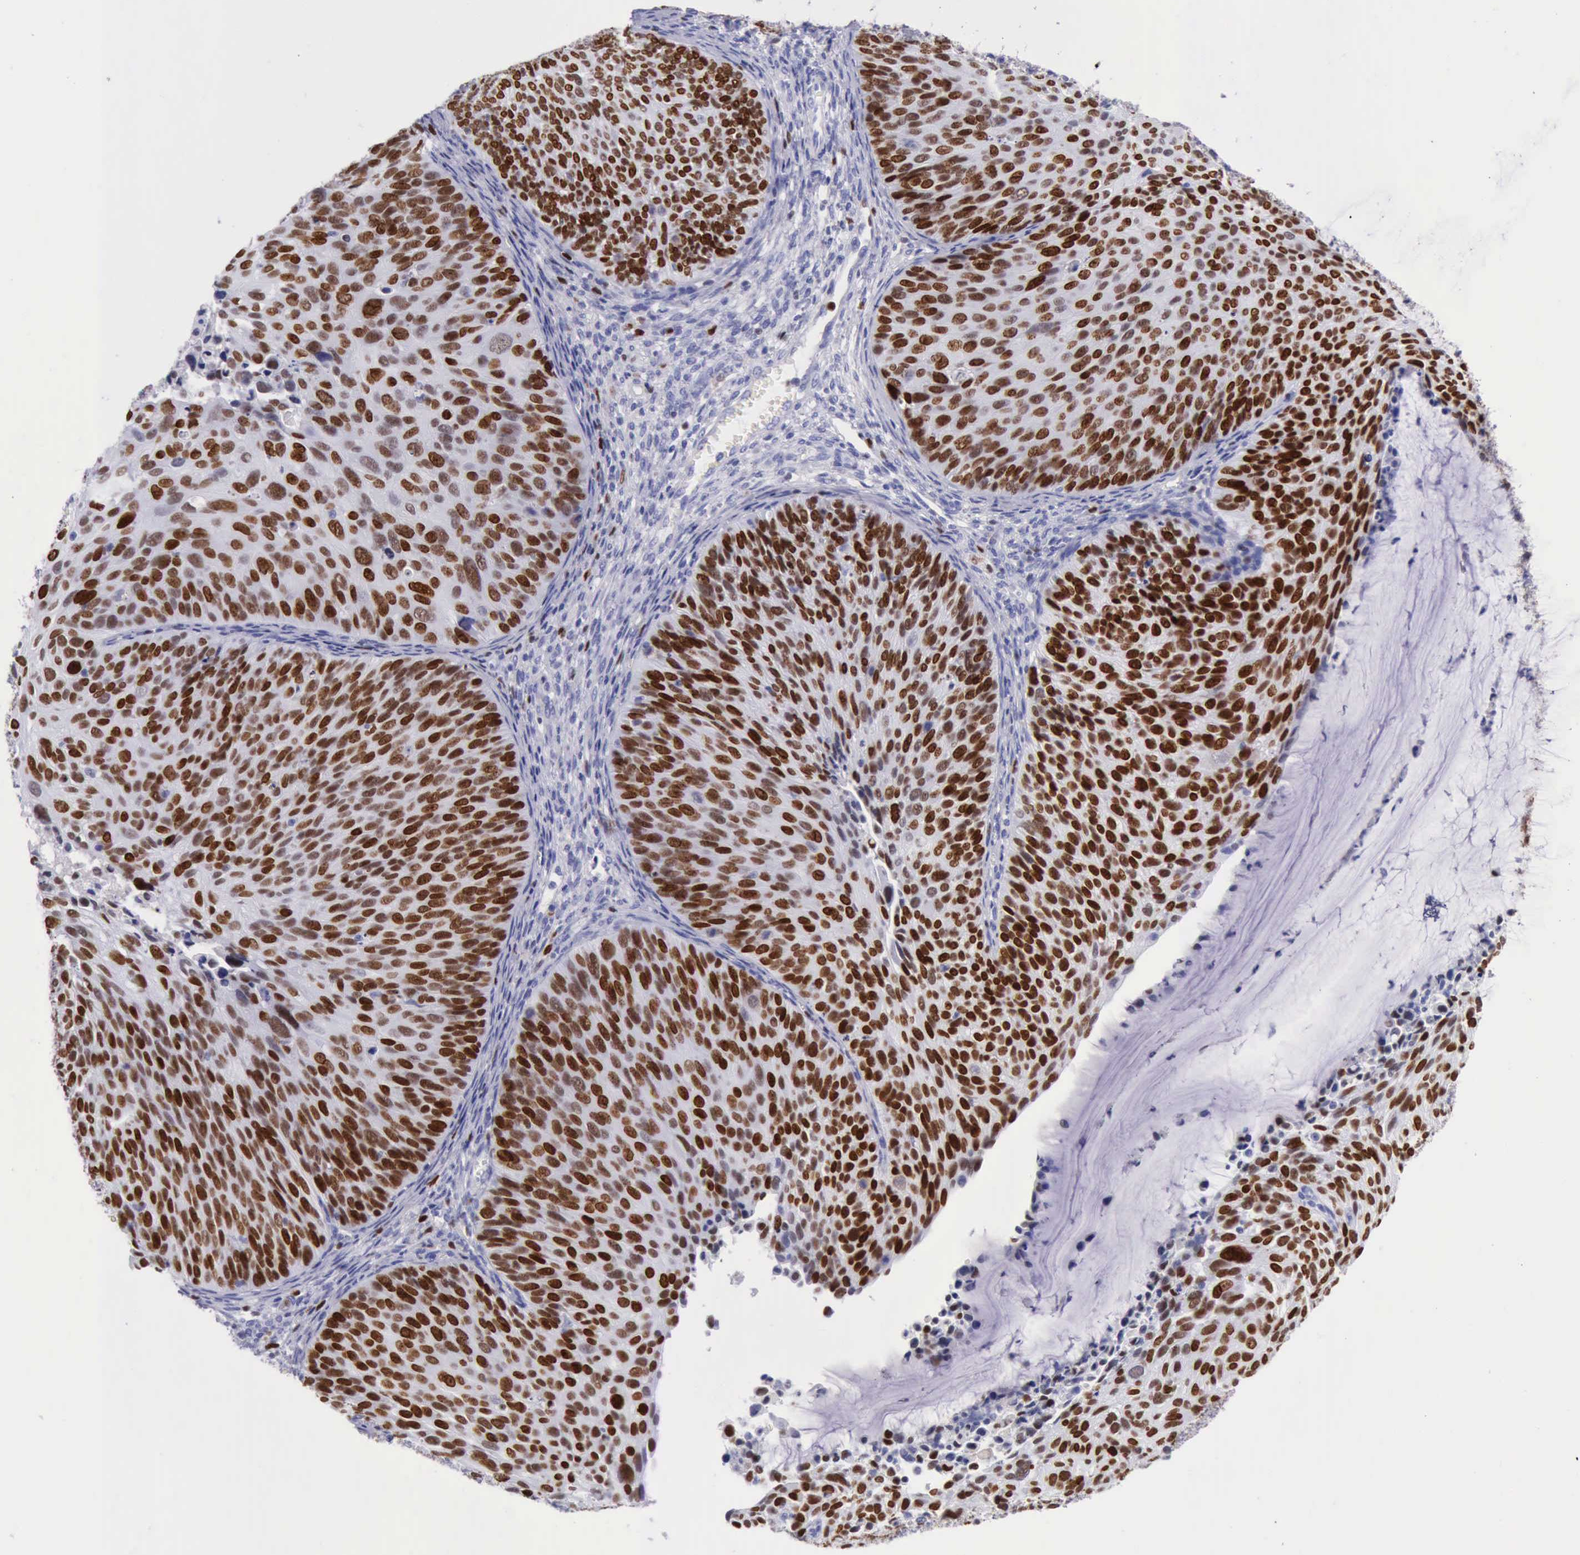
{"staining": {"intensity": "strong", "quantity": ">75%", "location": "nuclear"}, "tissue": "cervical cancer", "cell_type": "Tumor cells", "image_type": "cancer", "snomed": [{"axis": "morphology", "description": "Squamous cell carcinoma, NOS"}, {"axis": "topography", "description": "Cervix"}], "caption": "Squamous cell carcinoma (cervical) stained with a brown dye displays strong nuclear positive expression in approximately >75% of tumor cells.", "gene": "MCM2", "patient": {"sex": "female", "age": 36}}